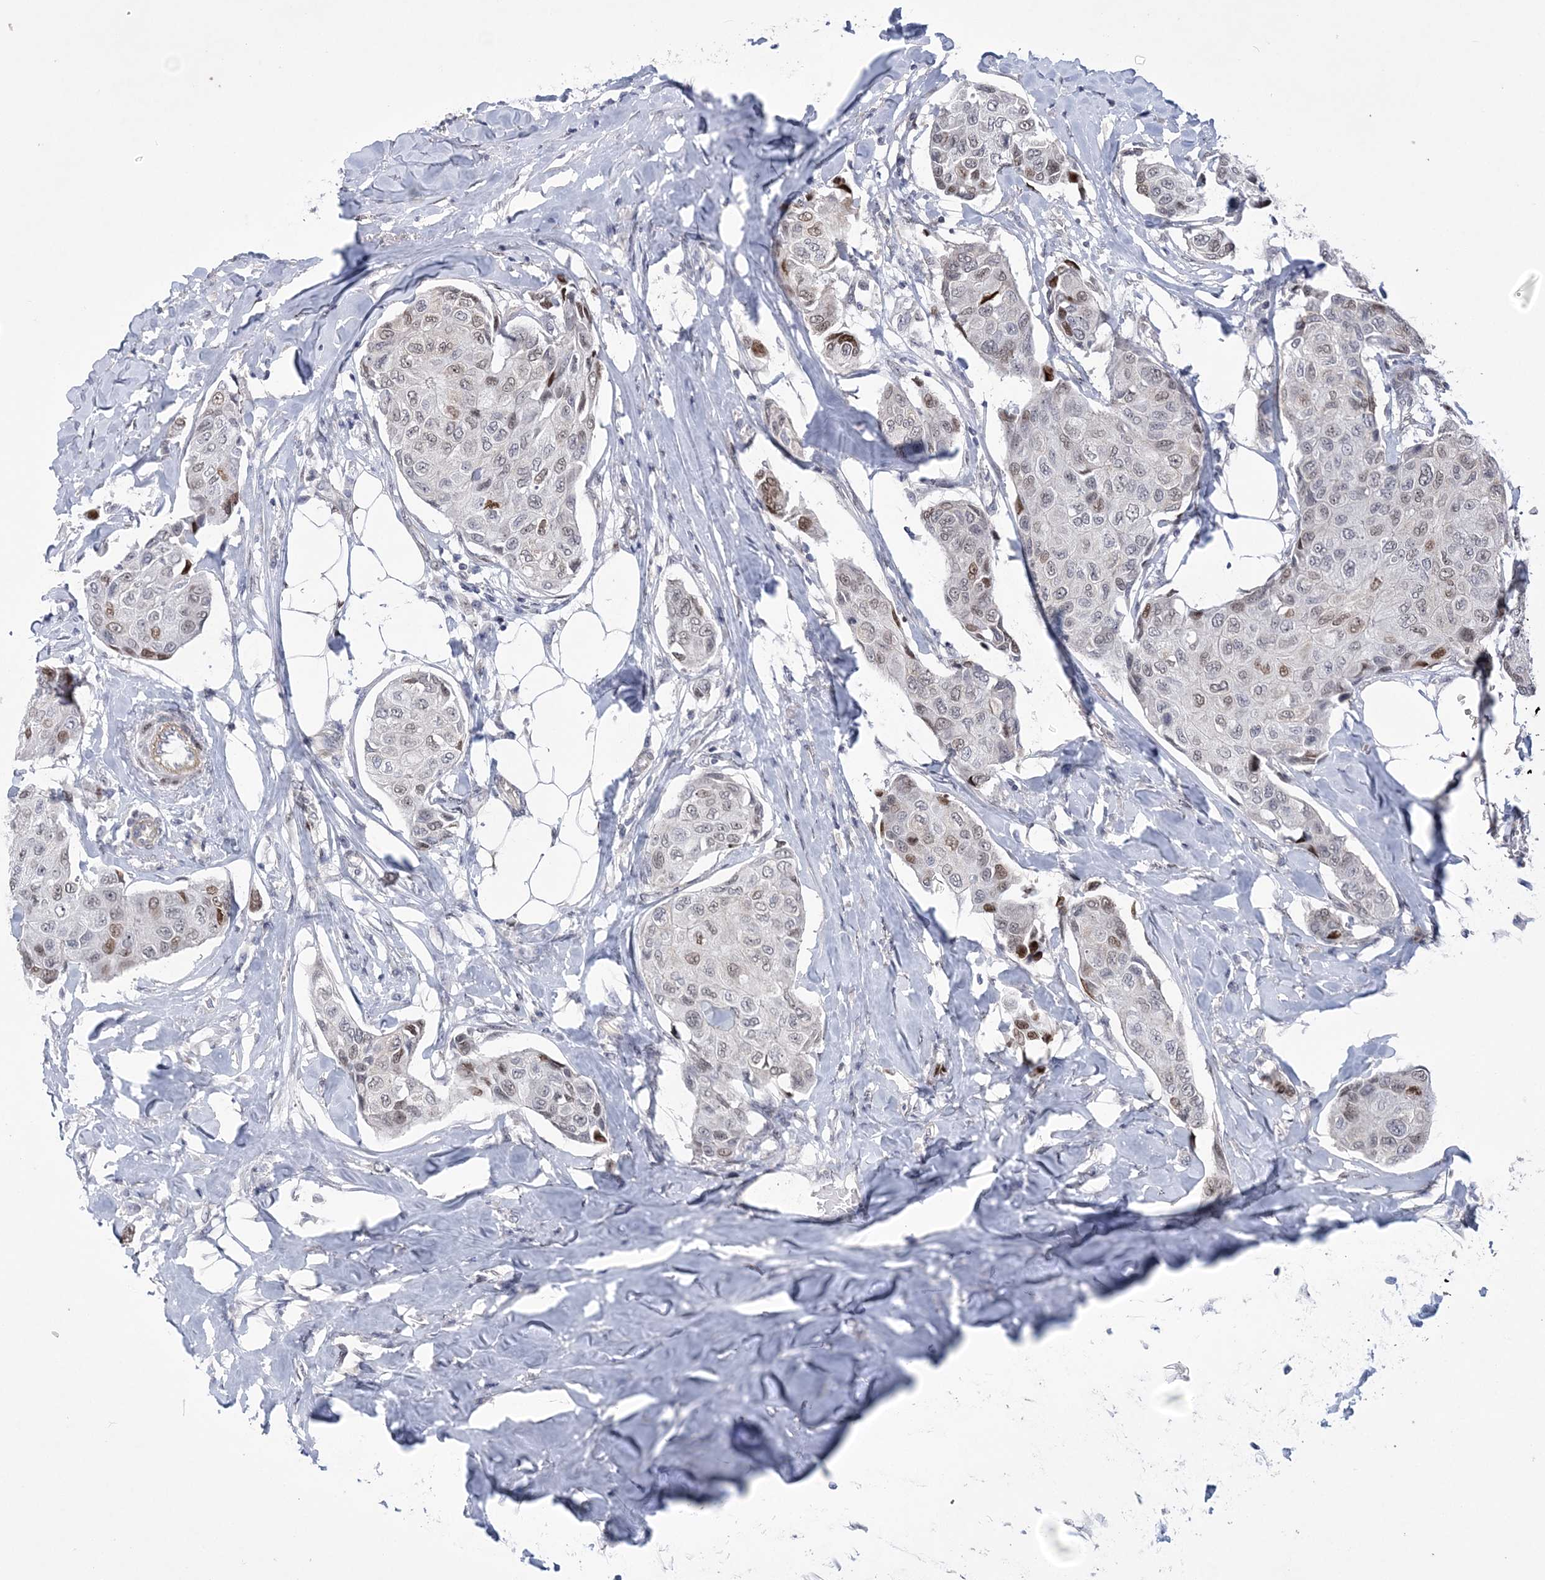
{"staining": {"intensity": "moderate", "quantity": "<25%", "location": "nuclear"}, "tissue": "breast cancer", "cell_type": "Tumor cells", "image_type": "cancer", "snomed": [{"axis": "morphology", "description": "Duct carcinoma"}, {"axis": "topography", "description": "Breast"}], "caption": "Breast invasive ductal carcinoma was stained to show a protein in brown. There is low levels of moderate nuclear positivity in about <25% of tumor cells.", "gene": "HOMEZ", "patient": {"sex": "female", "age": 80}}